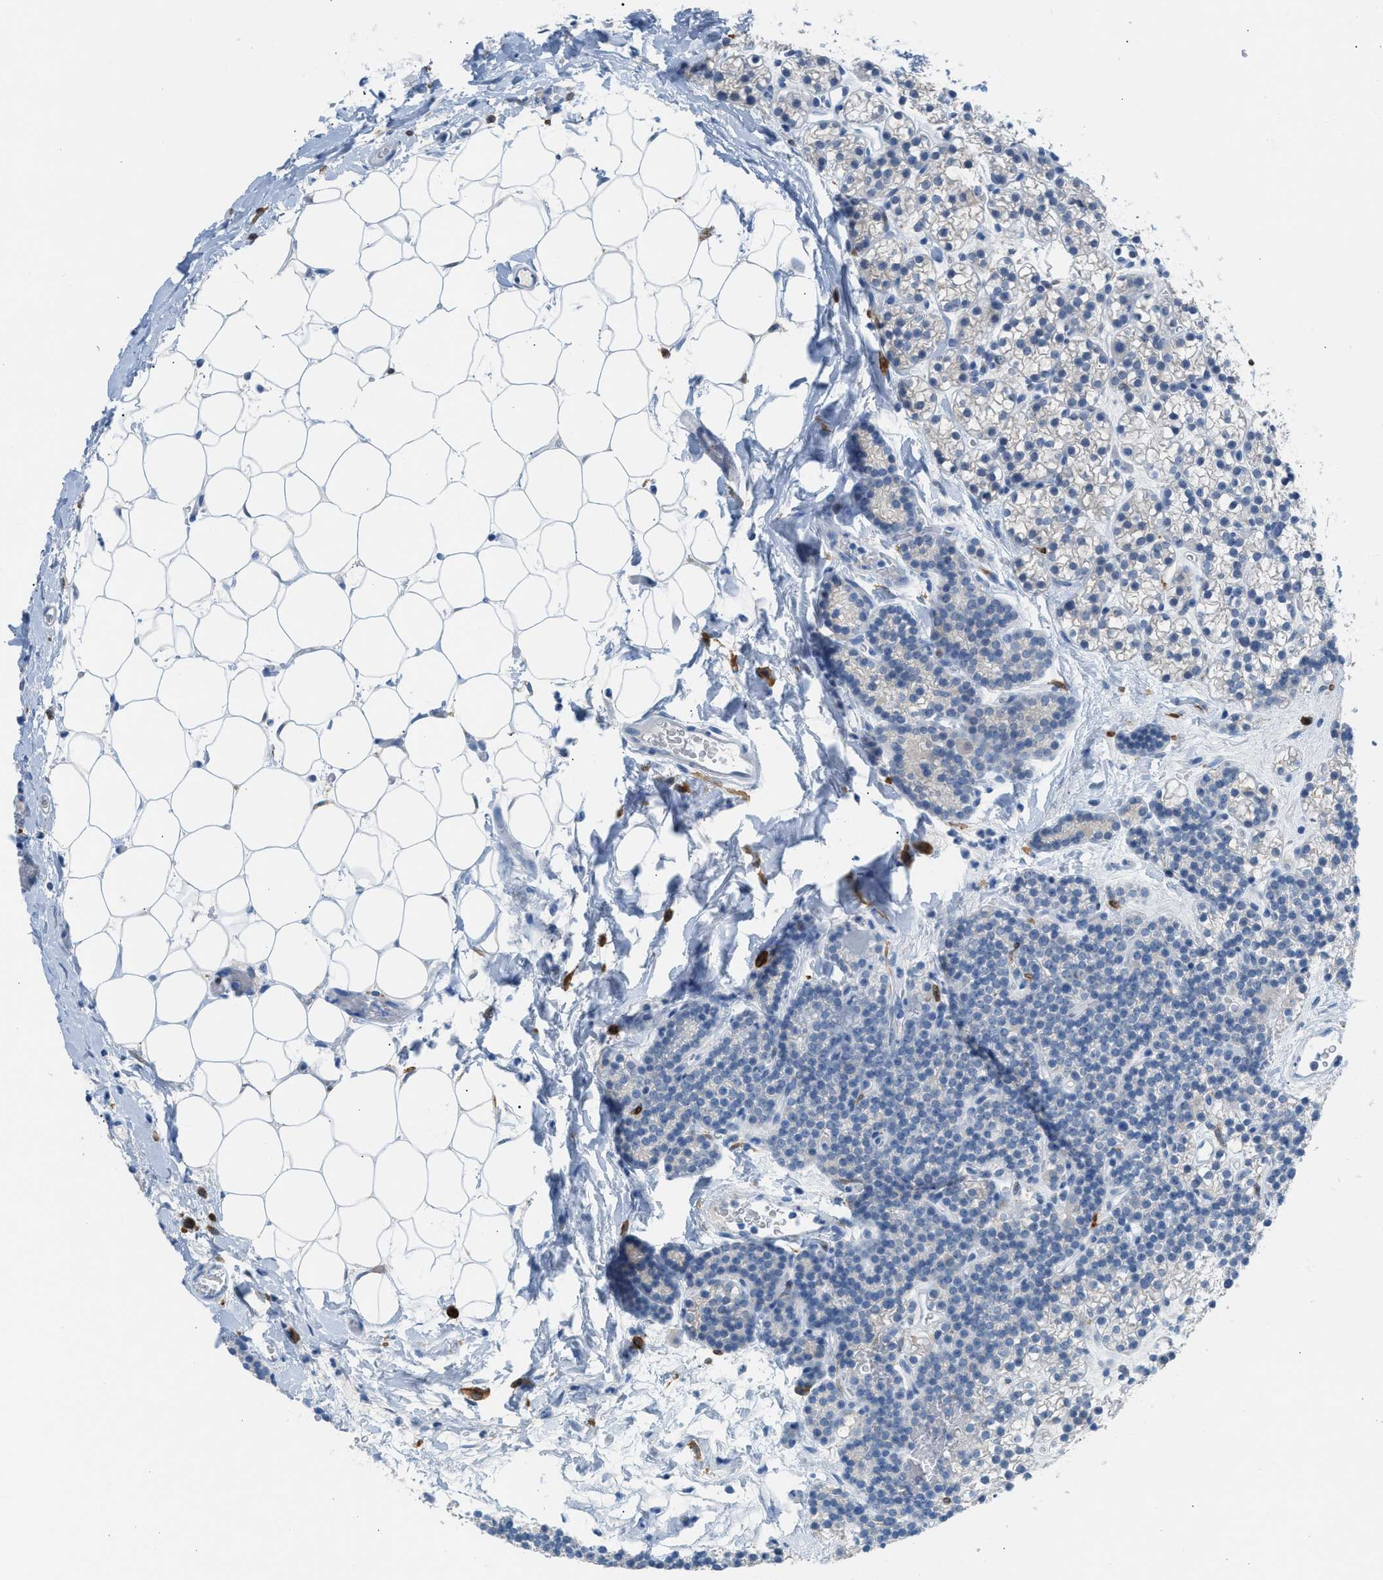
{"staining": {"intensity": "negative", "quantity": "none", "location": "none"}, "tissue": "parathyroid gland", "cell_type": "Glandular cells", "image_type": "normal", "snomed": [{"axis": "morphology", "description": "Normal tissue, NOS"}, {"axis": "morphology", "description": "Adenoma, NOS"}, {"axis": "topography", "description": "Parathyroid gland"}], "caption": "This is an immunohistochemistry (IHC) photomicrograph of normal parathyroid gland. There is no positivity in glandular cells.", "gene": "CLEC10A", "patient": {"sex": "female", "age": 54}}